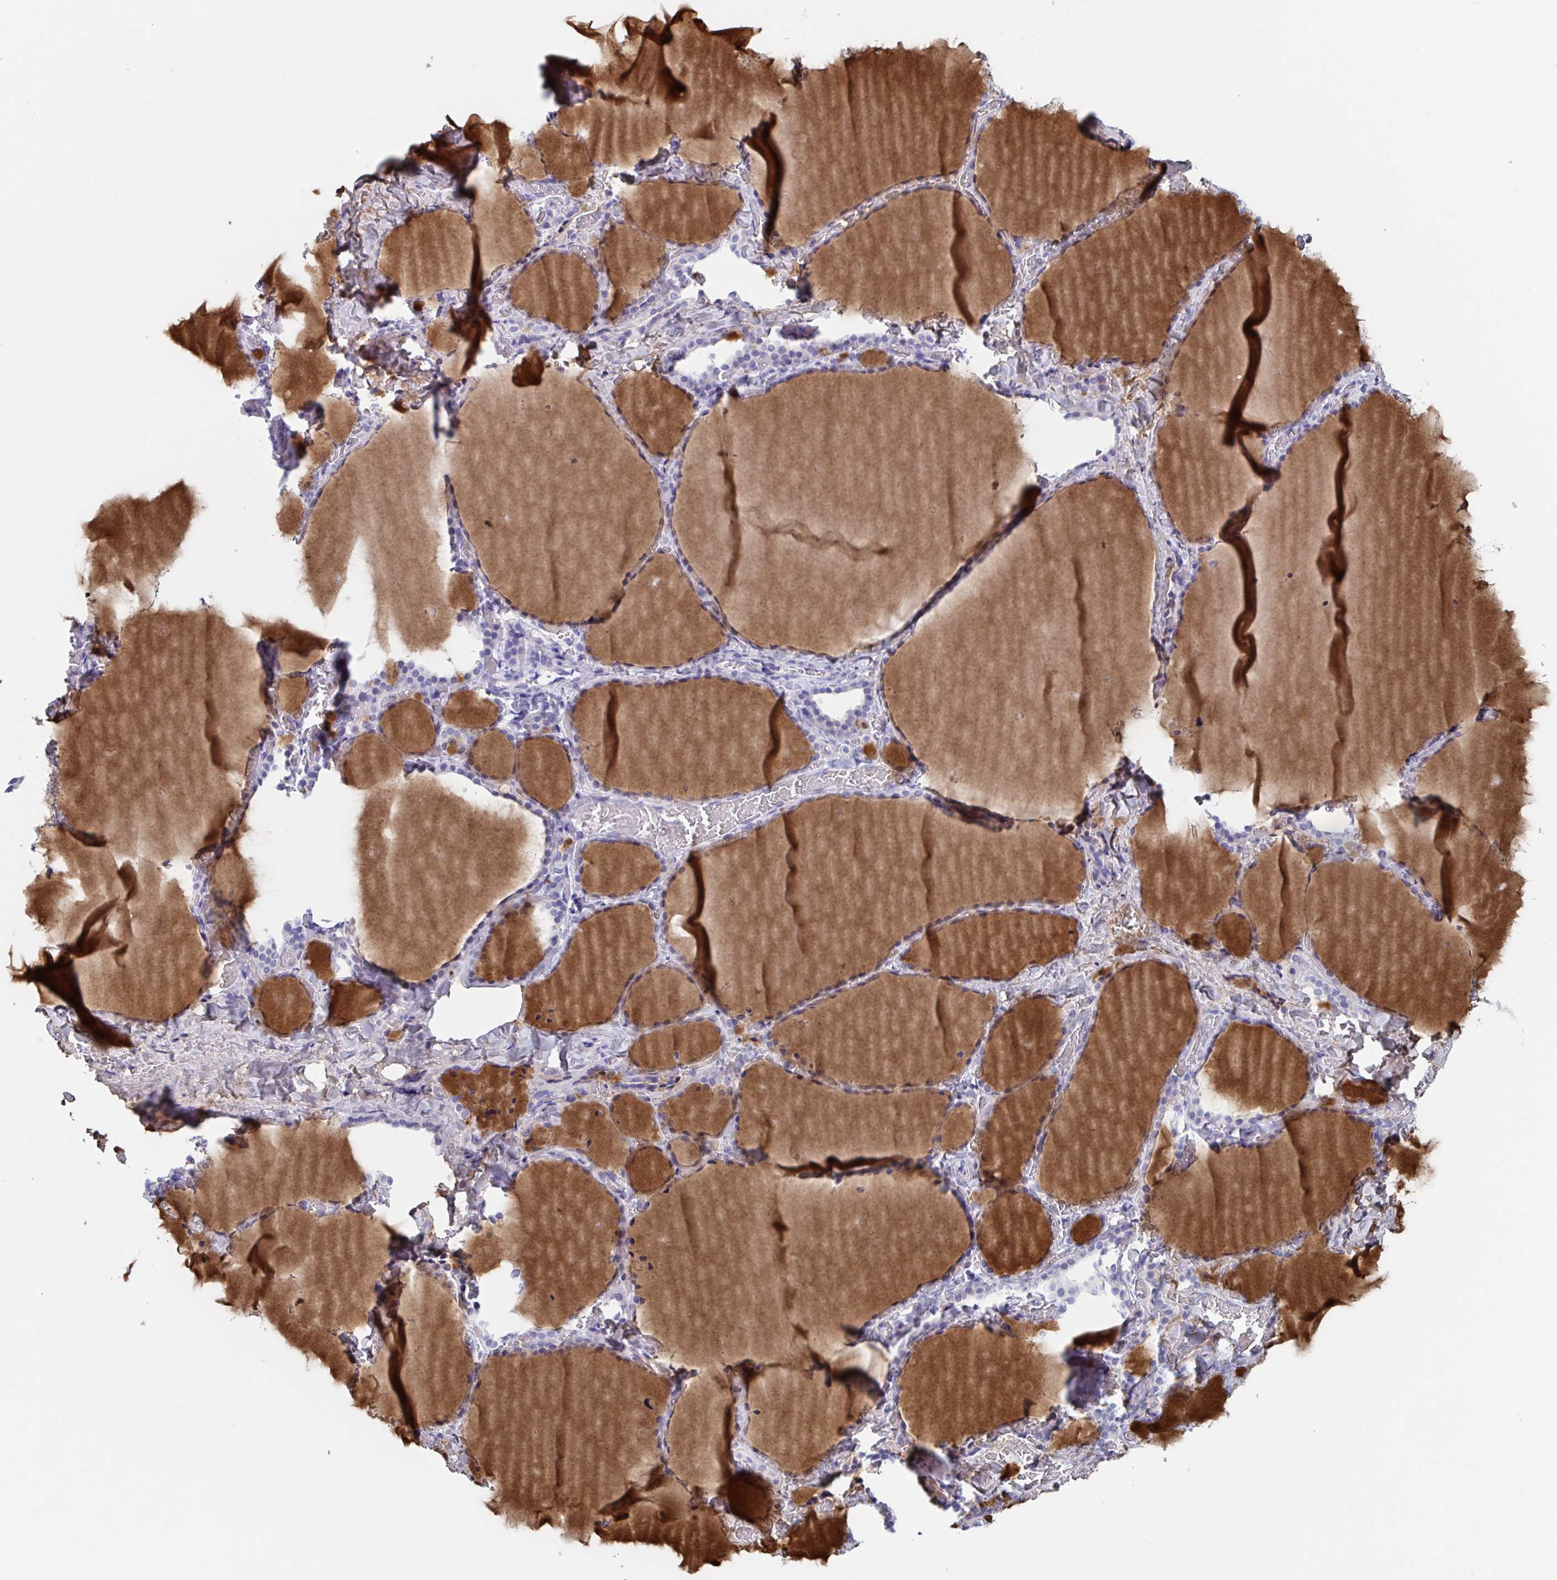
{"staining": {"intensity": "negative", "quantity": "none", "location": "none"}, "tissue": "thyroid gland", "cell_type": "Glandular cells", "image_type": "normal", "snomed": [{"axis": "morphology", "description": "Normal tissue, NOS"}, {"axis": "topography", "description": "Thyroid gland"}], "caption": "Glandular cells show no significant staining in benign thyroid gland.", "gene": "ZPBP", "patient": {"sex": "female", "age": 36}}